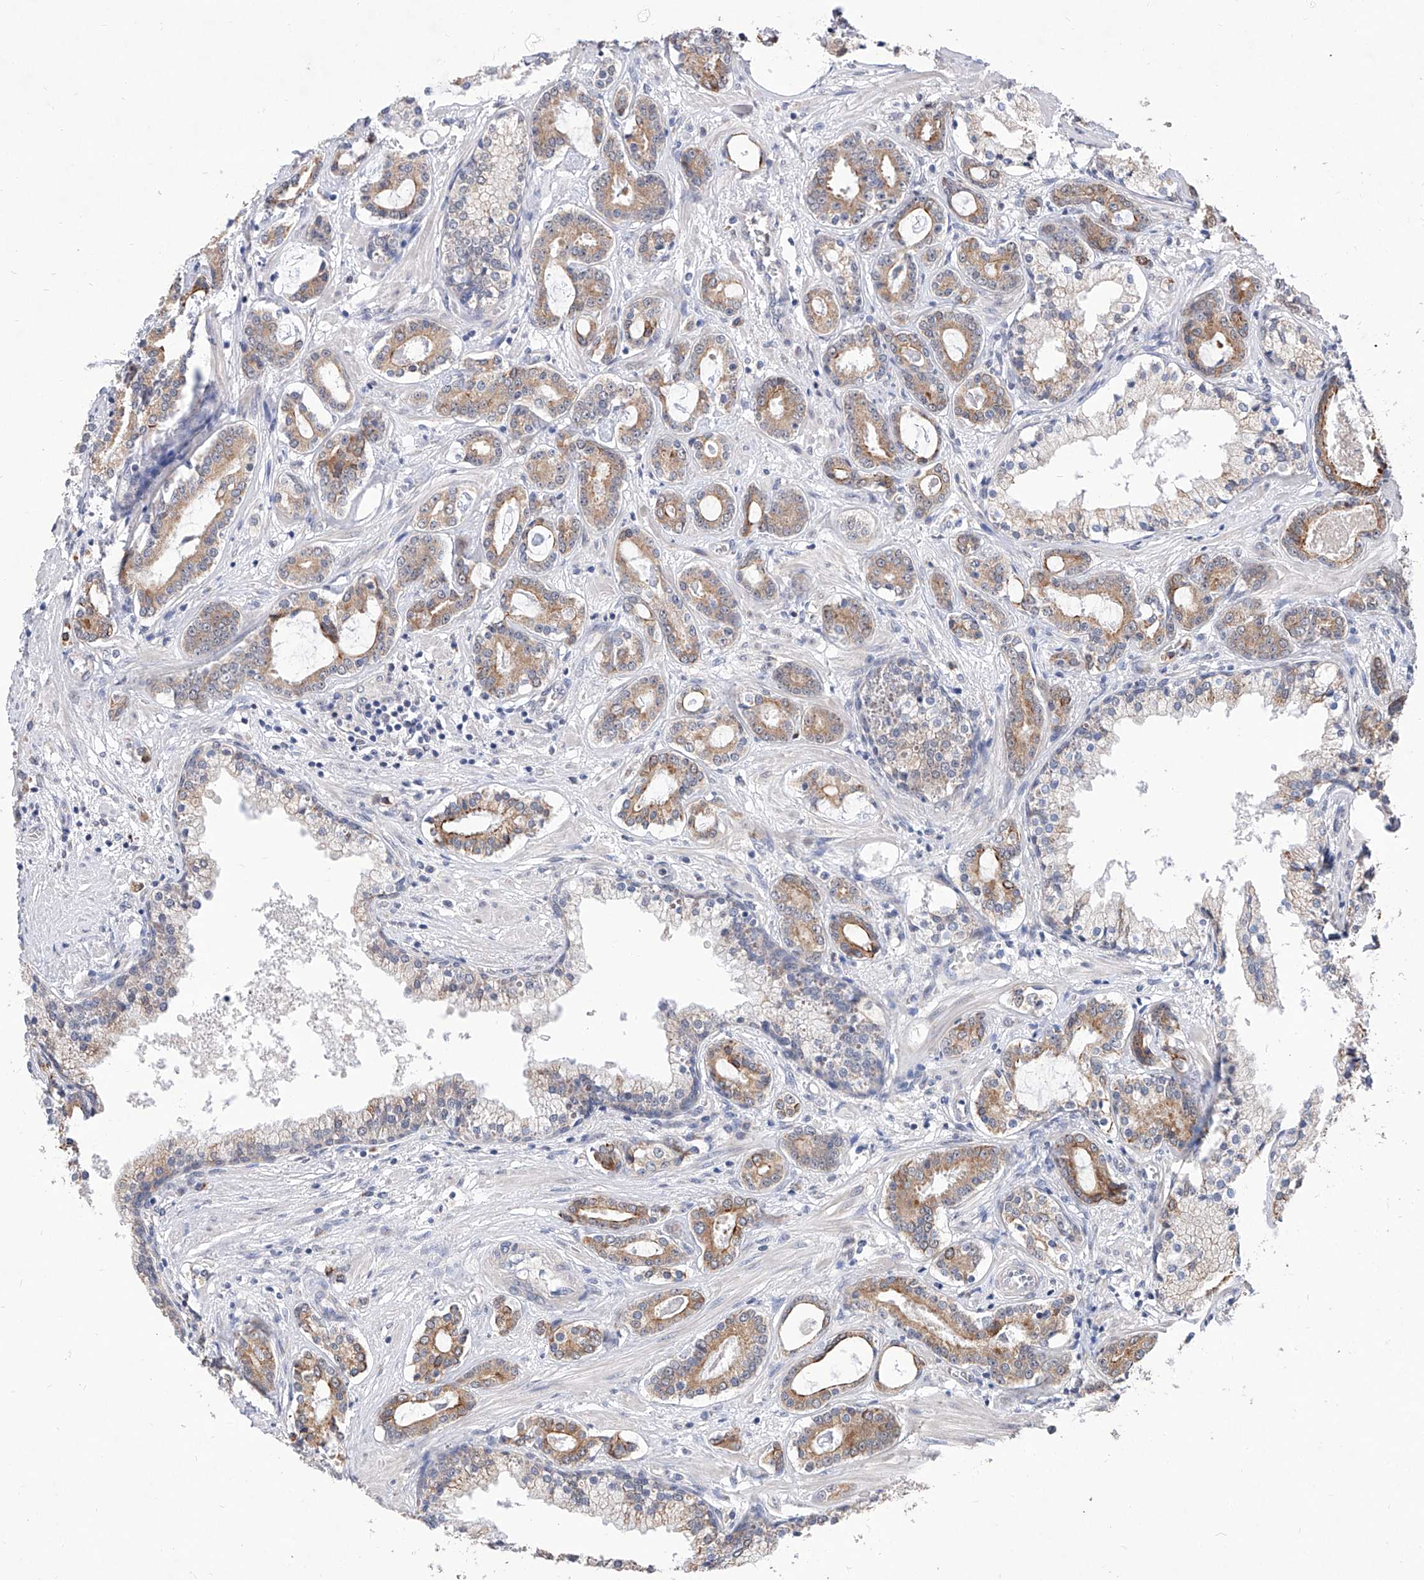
{"staining": {"intensity": "moderate", "quantity": ">75%", "location": "cytoplasmic/membranous"}, "tissue": "prostate cancer", "cell_type": "Tumor cells", "image_type": "cancer", "snomed": [{"axis": "morphology", "description": "Adenocarcinoma, High grade"}, {"axis": "topography", "description": "Prostate"}], "caption": "A brown stain labels moderate cytoplasmic/membranous staining of a protein in prostate high-grade adenocarcinoma tumor cells. (IHC, brightfield microscopy, high magnification).", "gene": "MFSD4B", "patient": {"sex": "male", "age": 58}}